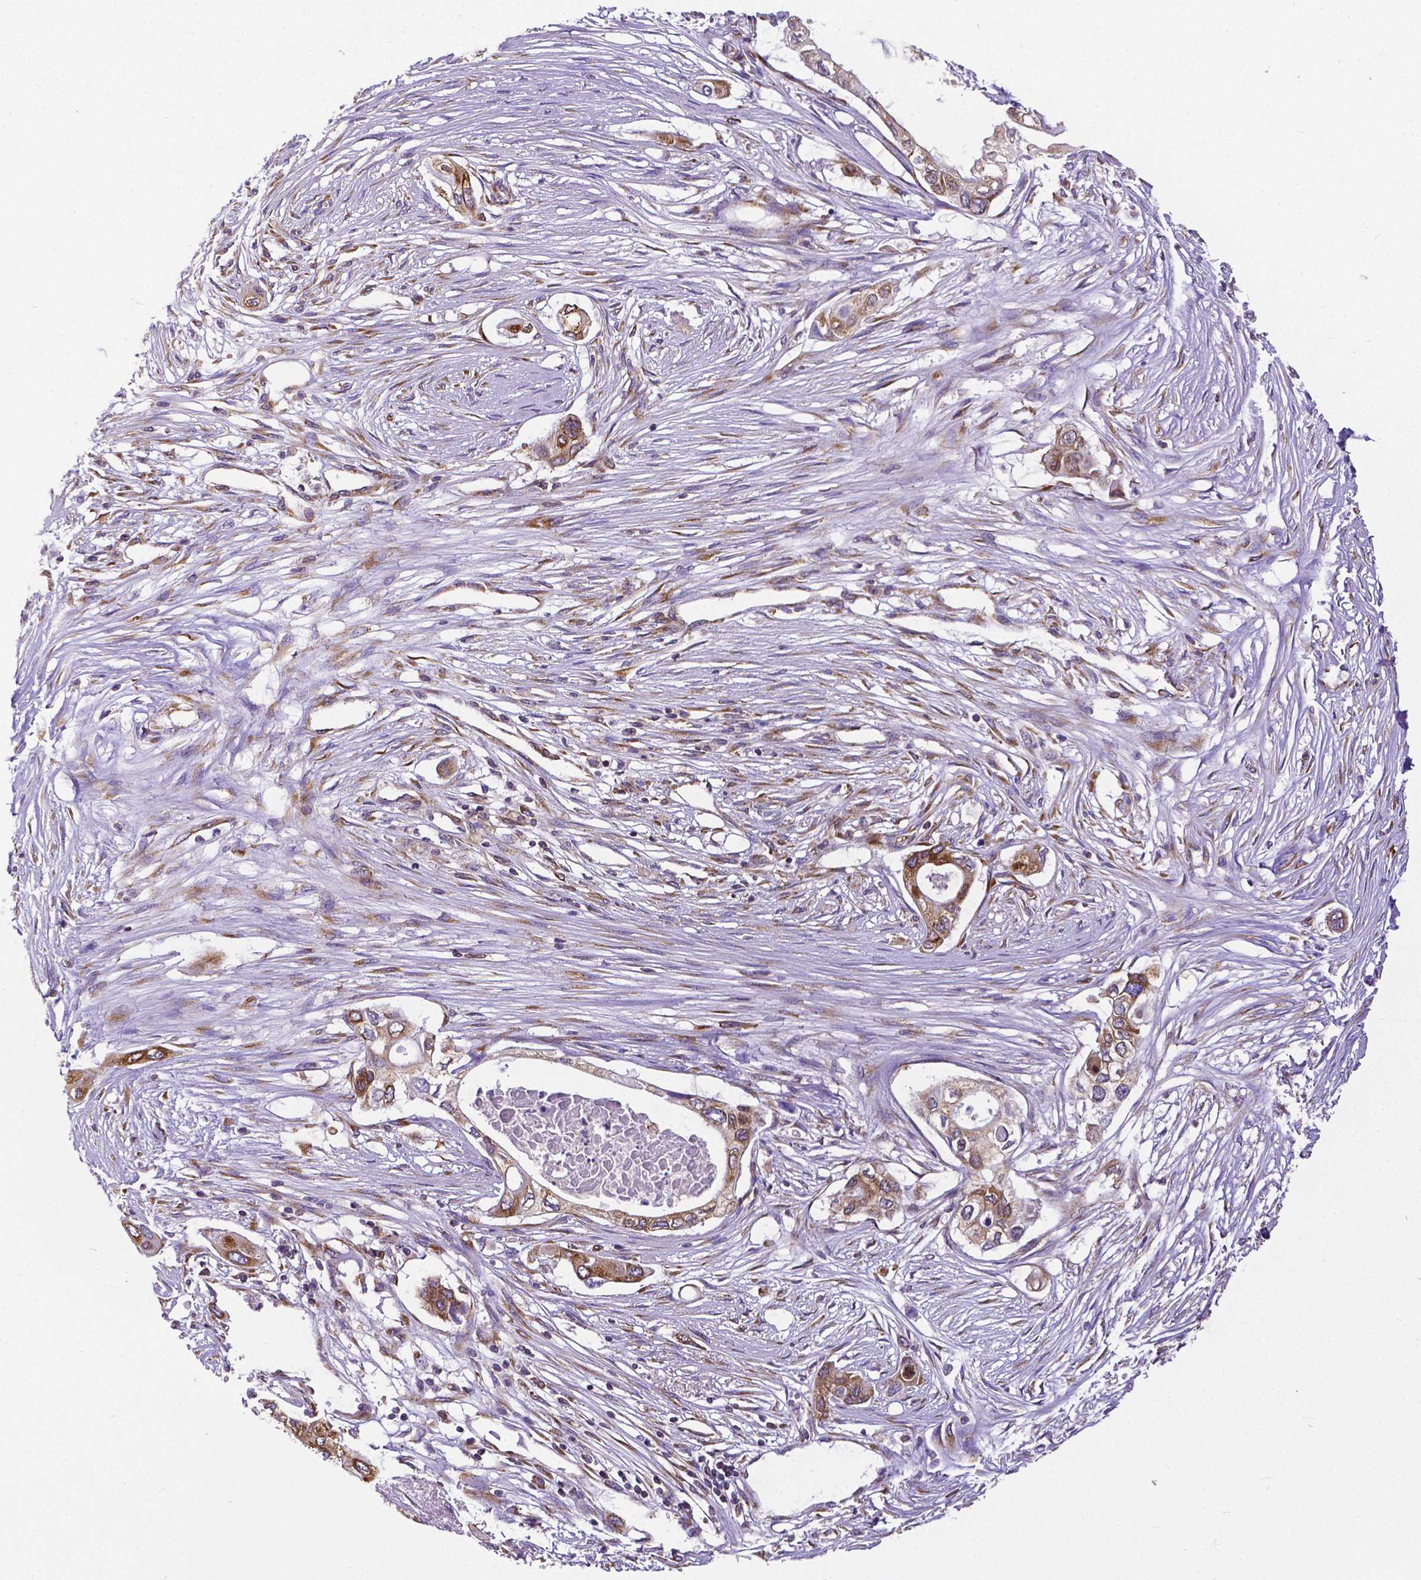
{"staining": {"intensity": "moderate", "quantity": ">75%", "location": "cytoplasmic/membranous"}, "tissue": "pancreatic cancer", "cell_type": "Tumor cells", "image_type": "cancer", "snomed": [{"axis": "morphology", "description": "Adenocarcinoma, NOS"}, {"axis": "topography", "description": "Pancreas"}], "caption": "Moderate cytoplasmic/membranous protein staining is seen in about >75% of tumor cells in pancreatic cancer (adenocarcinoma). Ihc stains the protein of interest in brown and the nuclei are stained blue.", "gene": "MTDH", "patient": {"sex": "female", "age": 63}}